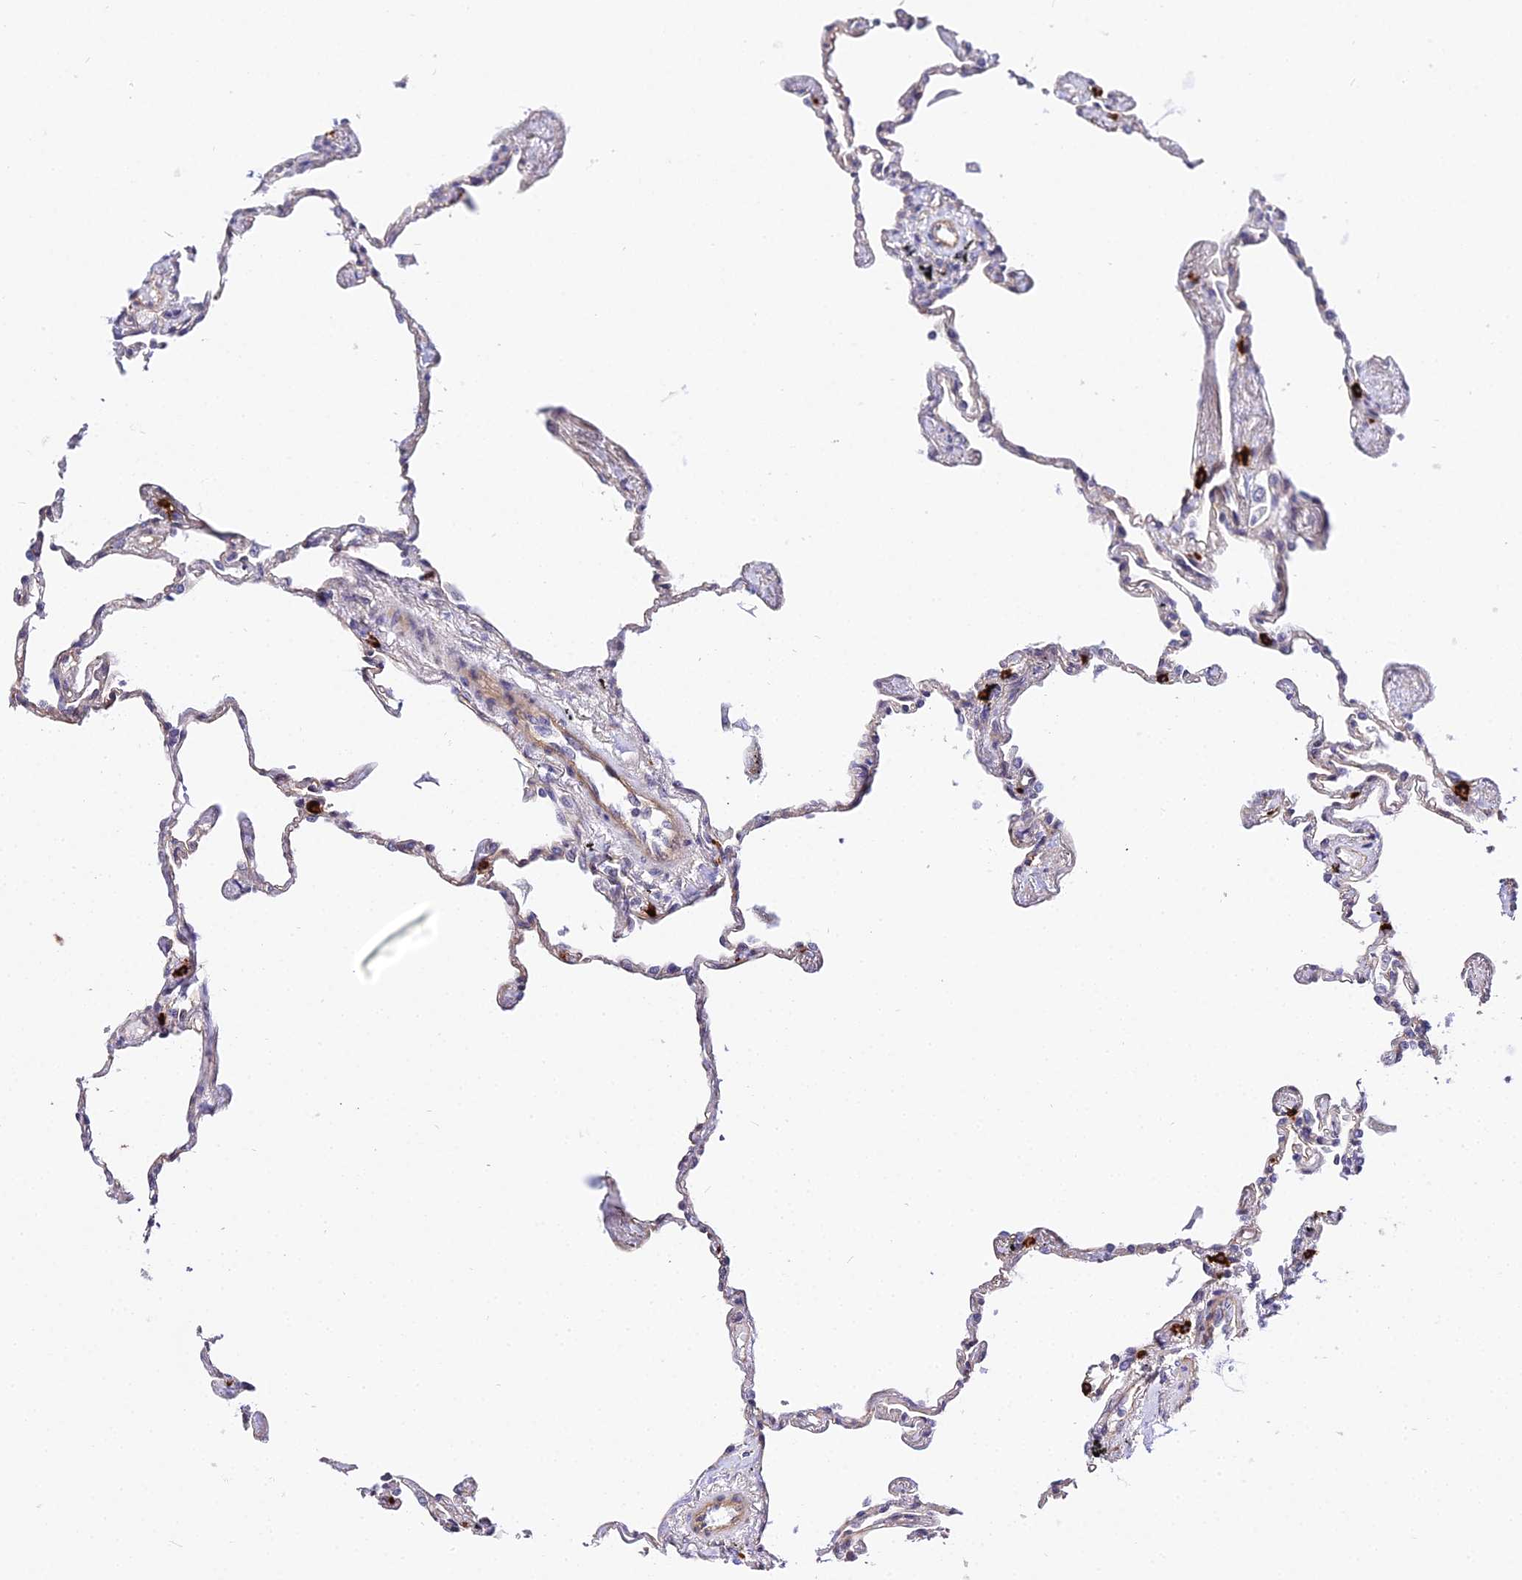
{"staining": {"intensity": "negative", "quantity": "none", "location": "none"}, "tissue": "lung", "cell_type": "Alveolar cells", "image_type": "normal", "snomed": [{"axis": "morphology", "description": "Normal tissue, NOS"}, {"axis": "topography", "description": "Lung"}], "caption": "Immunohistochemistry of unremarkable human lung displays no positivity in alveolar cells. The staining is performed using DAB brown chromogen with nuclei counter-stained in using hematoxylin.", "gene": "POLR2I", "patient": {"sex": "female", "age": 67}}